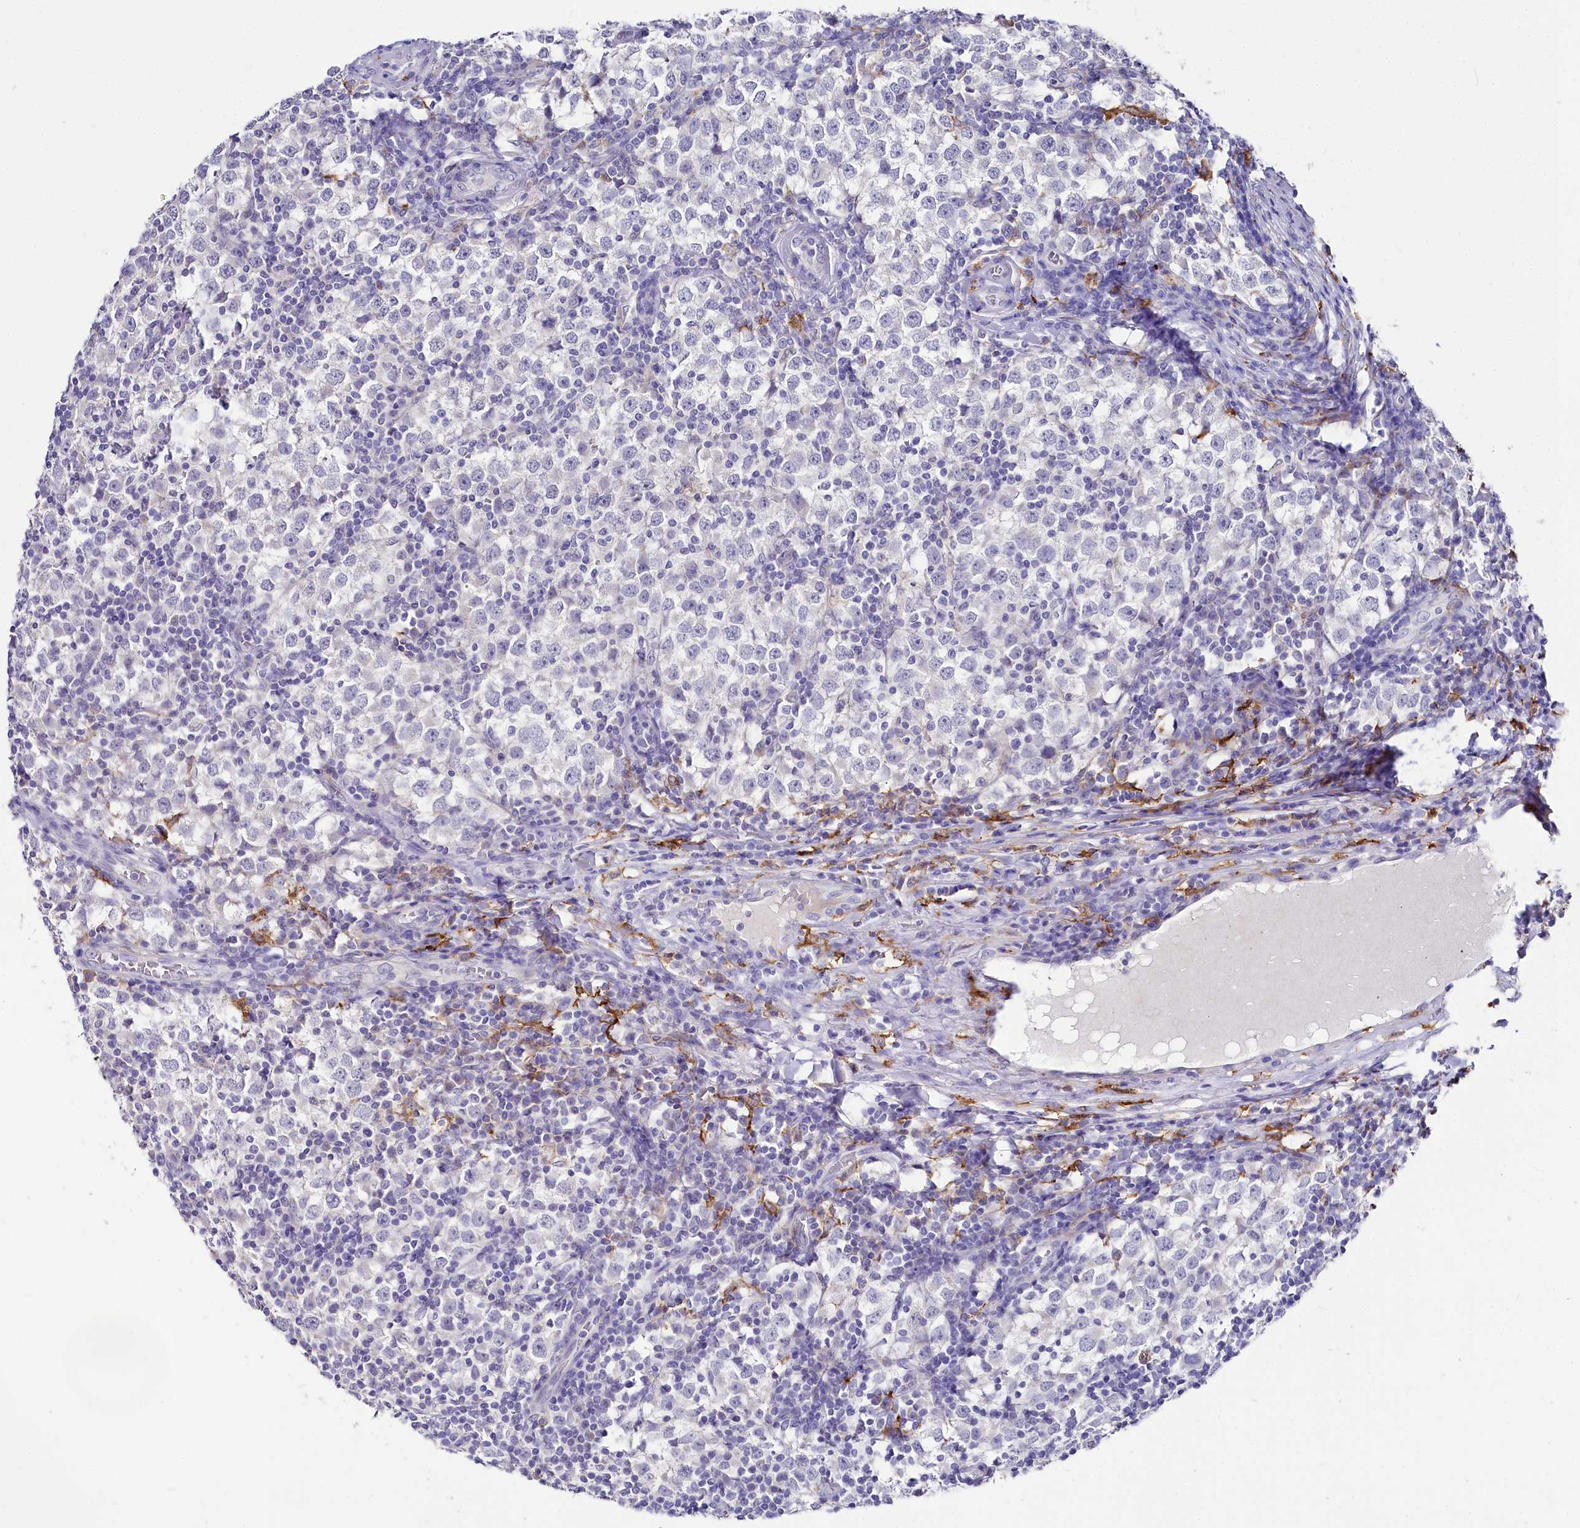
{"staining": {"intensity": "negative", "quantity": "none", "location": "none"}, "tissue": "testis cancer", "cell_type": "Tumor cells", "image_type": "cancer", "snomed": [{"axis": "morphology", "description": "Seminoma, NOS"}, {"axis": "topography", "description": "Testis"}], "caption": "DAB (3,3'-diaminobenzidine) immunohistochemical staining of human seminoma (testis) exhibits no significant expression in tumor cells.", "gene": "CLEC4M", "patient": {"sex": "male", "age": 65}}